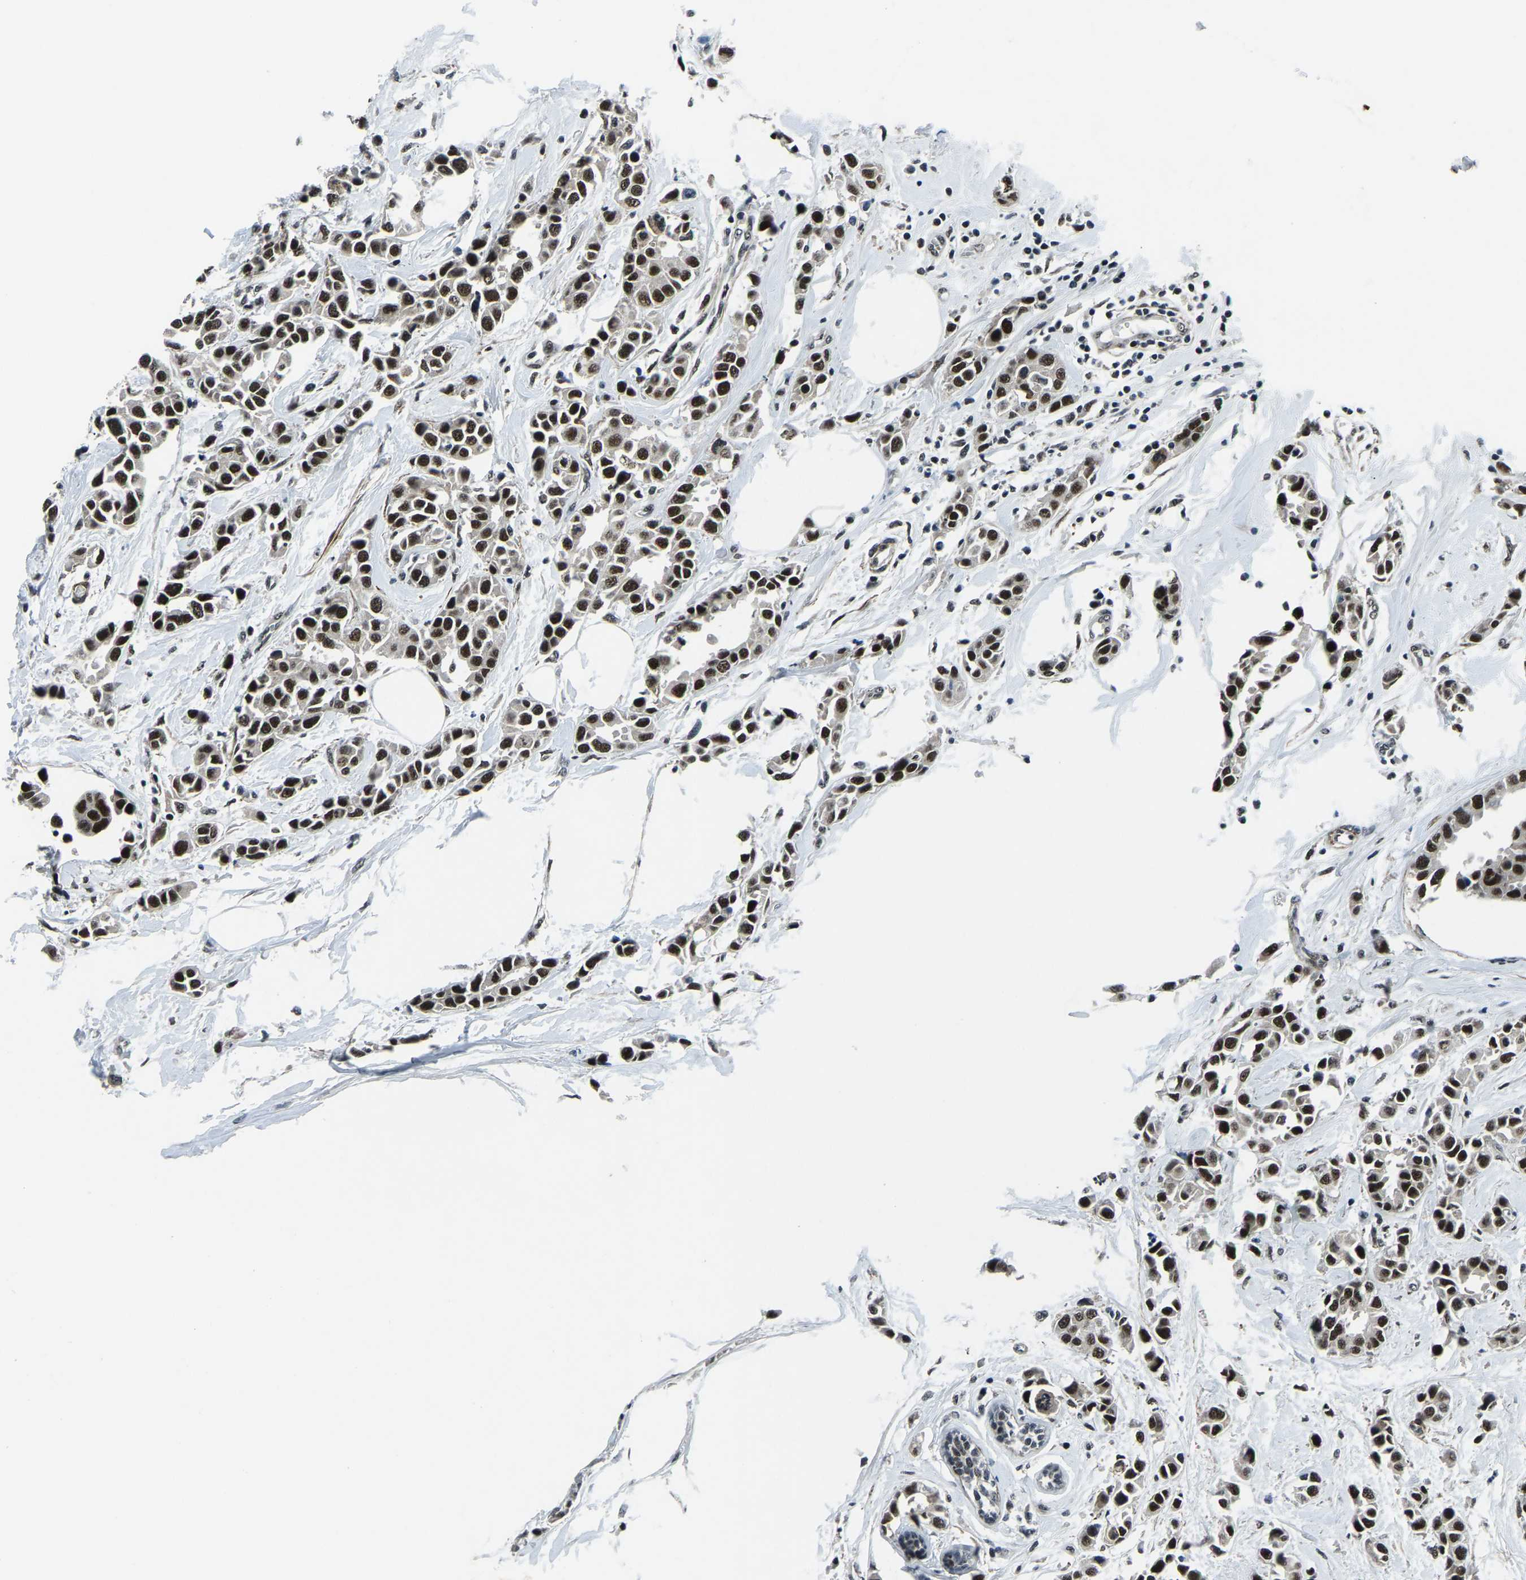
{"staining": {"intensity": "strong", "quantity": ">75%", "location": "nuclear"}, "tissue": "breast cancer", "cell_type": "Tumor cells", "image_type": "cancer", "snomed": [{"axis": "morphology", "description": "Normal tissue, NOS"}, {"axis": "morphology", "description": "Duct carcinoma"}, {"axis": "topography", "description": "Breast"}], "caption": "Immunohistochemistry (DAB (3,3'-diaminobenzidine)) staining of human intraductal carcinoma (breast) displays strong nuclear protein positivity in approximately >75% of tumor cells. (IHC, brightfield microscopy, high magnification).", "gene": "PRCC", "patient": {"sex": "female", "age": 50}}